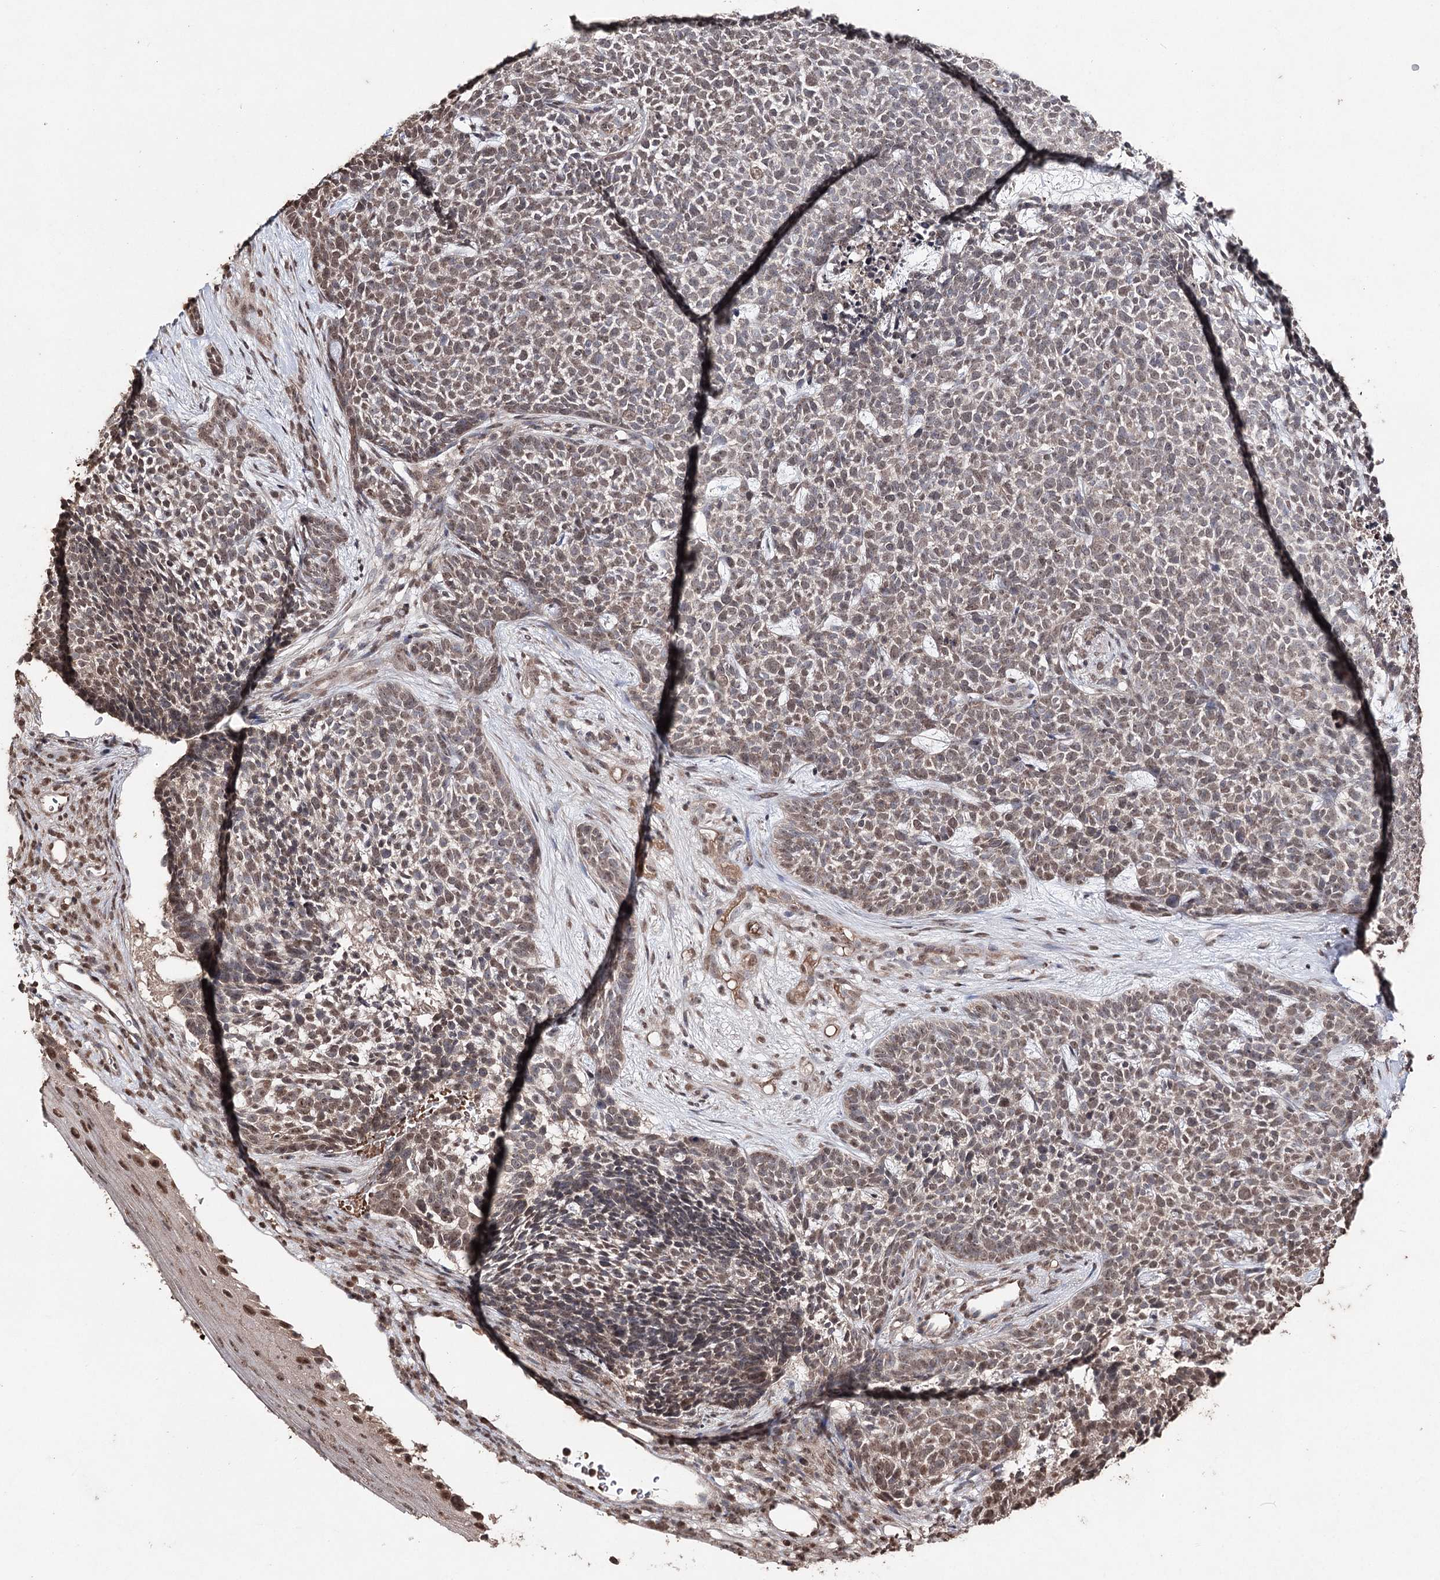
{"staining": {"intensity": "moderate", "quantity": "25%-75%", "location": "nuclear"}, "tissue": "skin cancer", "cell_type": "Tumor cells", "image_type": "cancer", "snomed": [{"axis": "morphology", "description": "Basal cell carcinoma"}, {"axis": "topography", "description": "Skin"}], "caption": "Skin cancer was stained to show a protein in brown. There is medium levels of moderate nuclear staining in approximately 25%-75% of tumor cells.", "gene": "ATG14", "patient": {"sex": "female", "age": 84}}